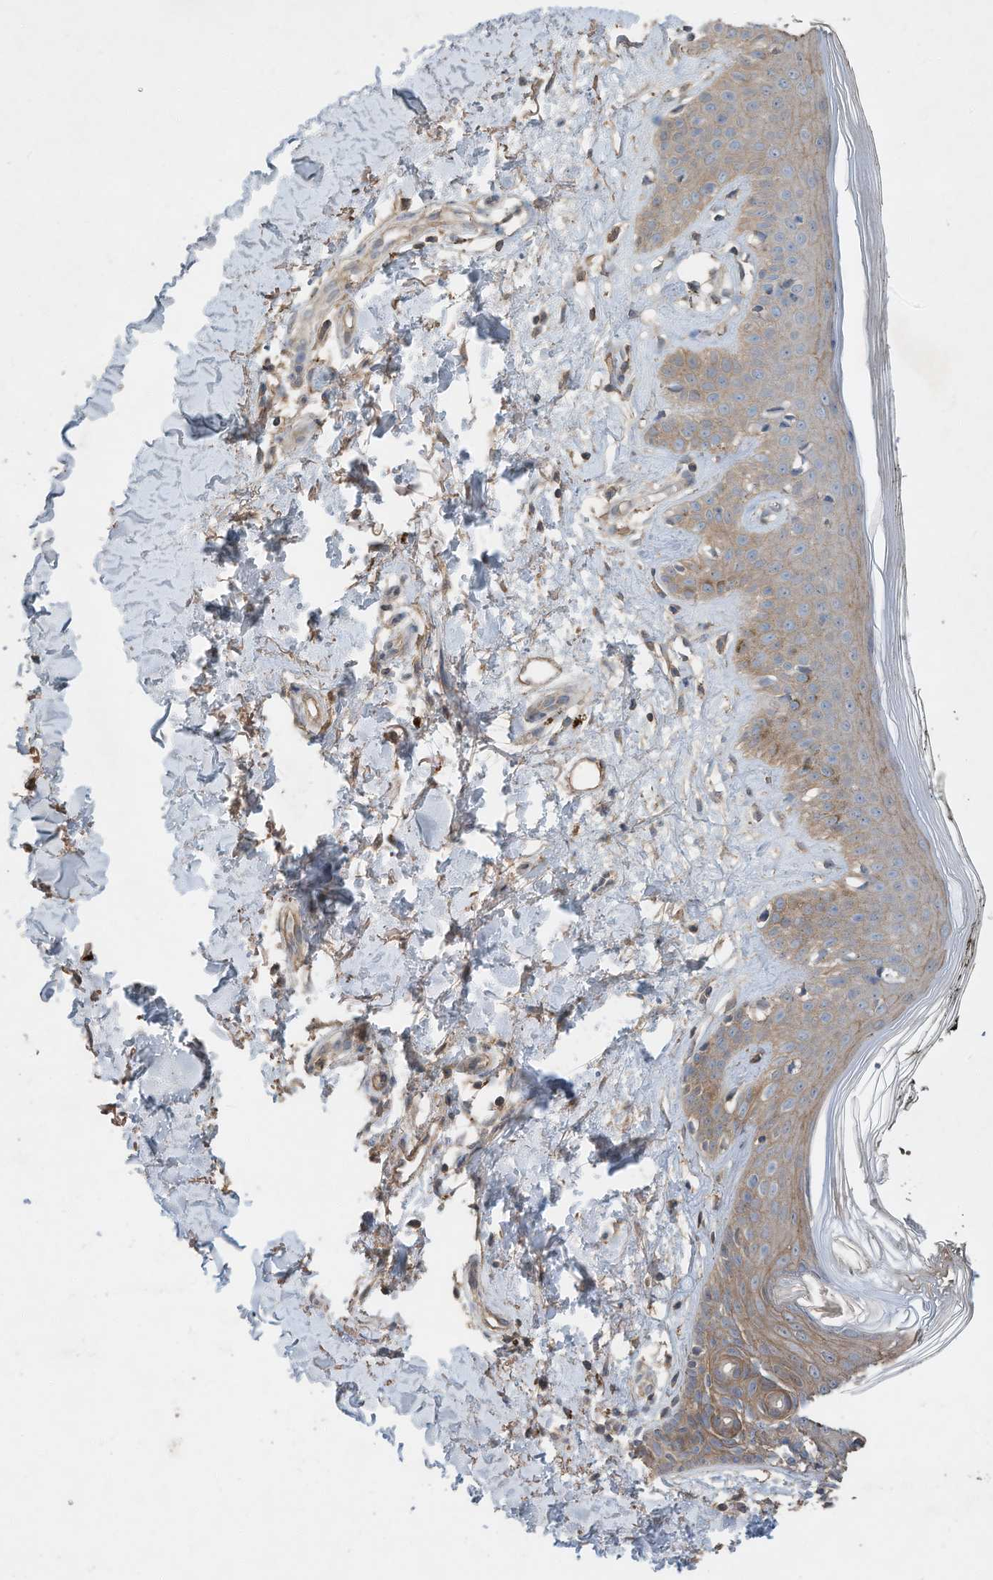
{"staining": {"intensity": "weak", "quantity": ">75%", "location": "cytoplasmic/membranous"}, "tissue": "skin", "cell_type": "Fibroblasts", "image_type": "normal", "snomed": [{"axis": "morphology", "description": "Normal tissue, NOS"}, {"axis": "topography", "description": "Skin"}], "caption": "A brown stain shows weak cytoplasmic/membranous expression of a protein in fibroblasts of unremarkable human skin.", "gene": "CAPN13", "patient": {"sex": "female", "age": 64}}